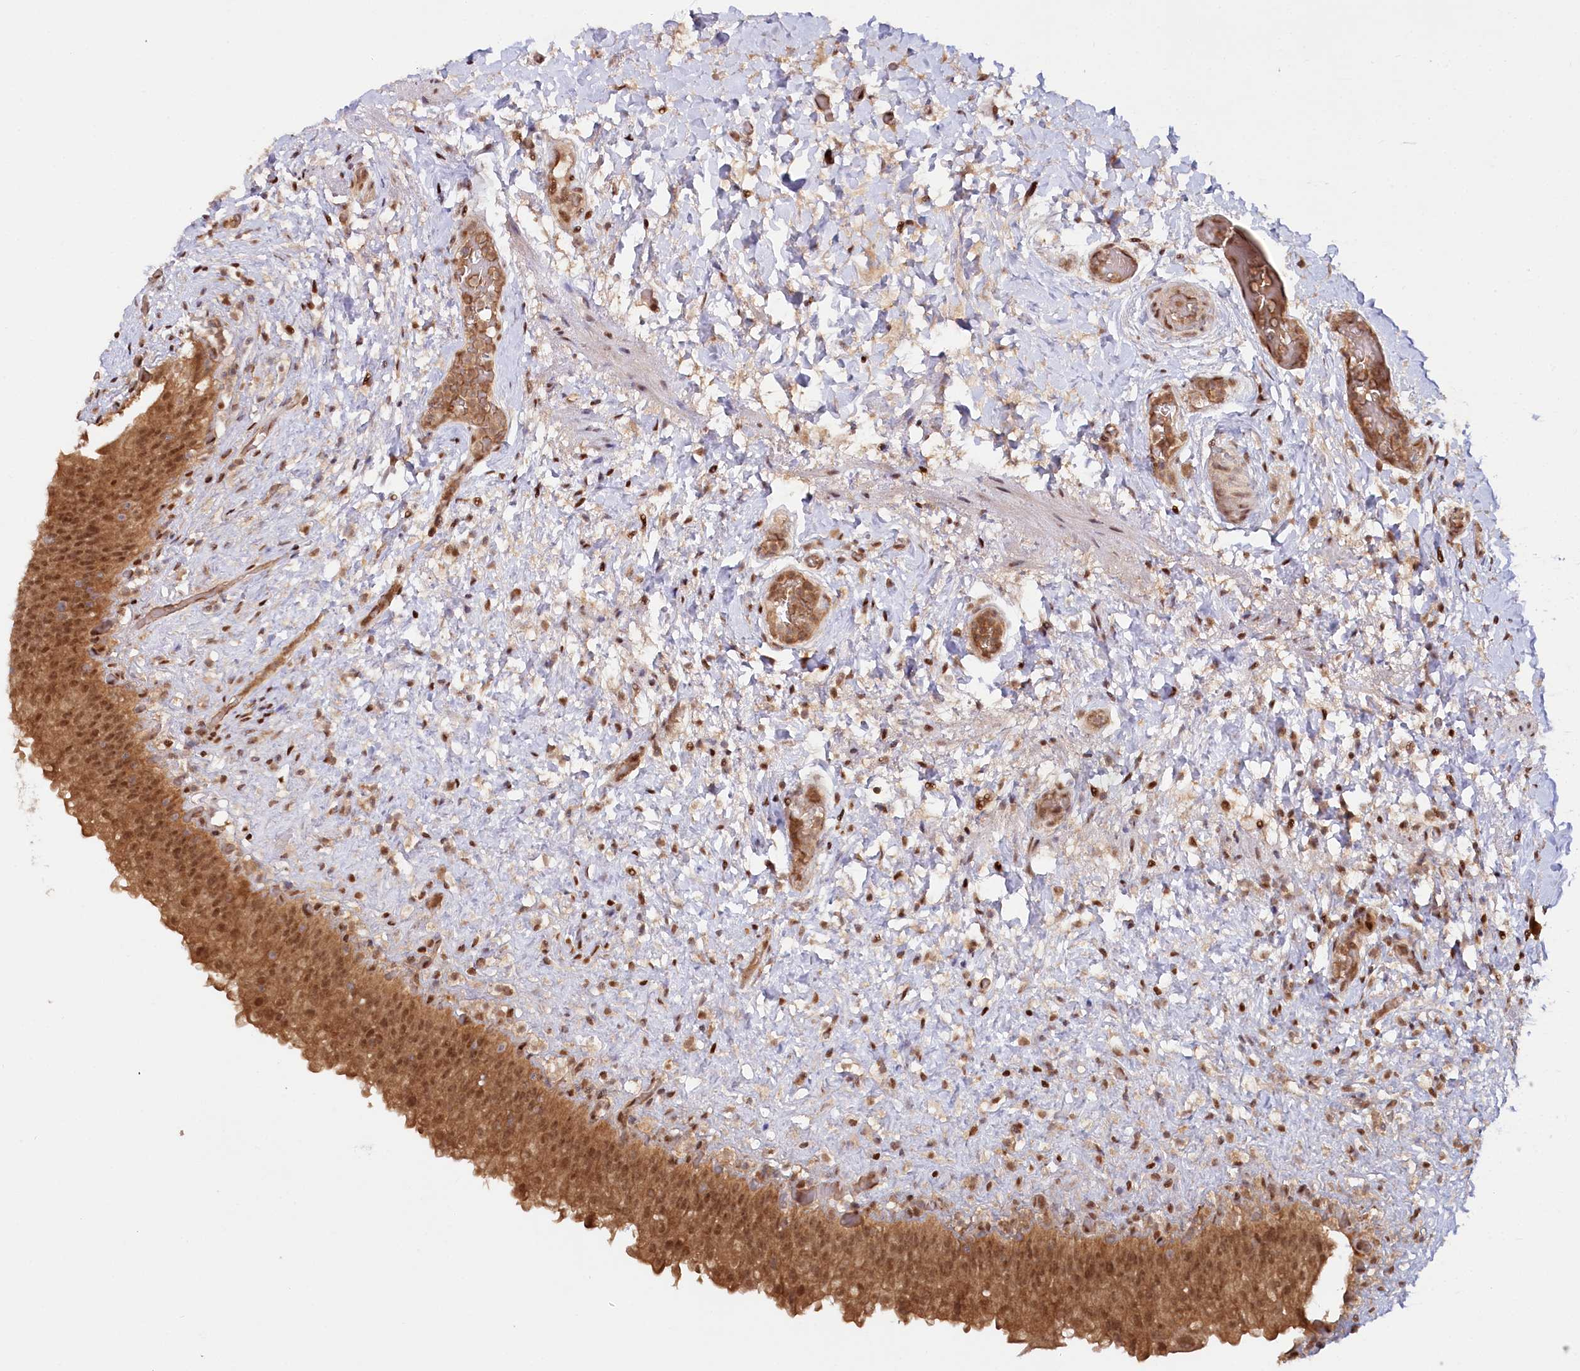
{"staining": {"intensity": "strong", "quantity": ">75%", "location": "cytoplasmic/membranous,nuclear"}, "tissue": "urinary bladder", "cell_type": "Urothelial cells", "image_type": "normal", "snomed": [{"axis": "morphology", "description": "Normal tissue, NOS"}, {"axis": "topography", "description": "Urinary bladder"}], "caption": "Urinary bladder stained with IHC demonstrates strong cytoplasmic/membranous,nuclear staining in approximately >75% of urothelial cells.", "gene": "CCDC65", "patient": {"sex": "female", "age": 27}}